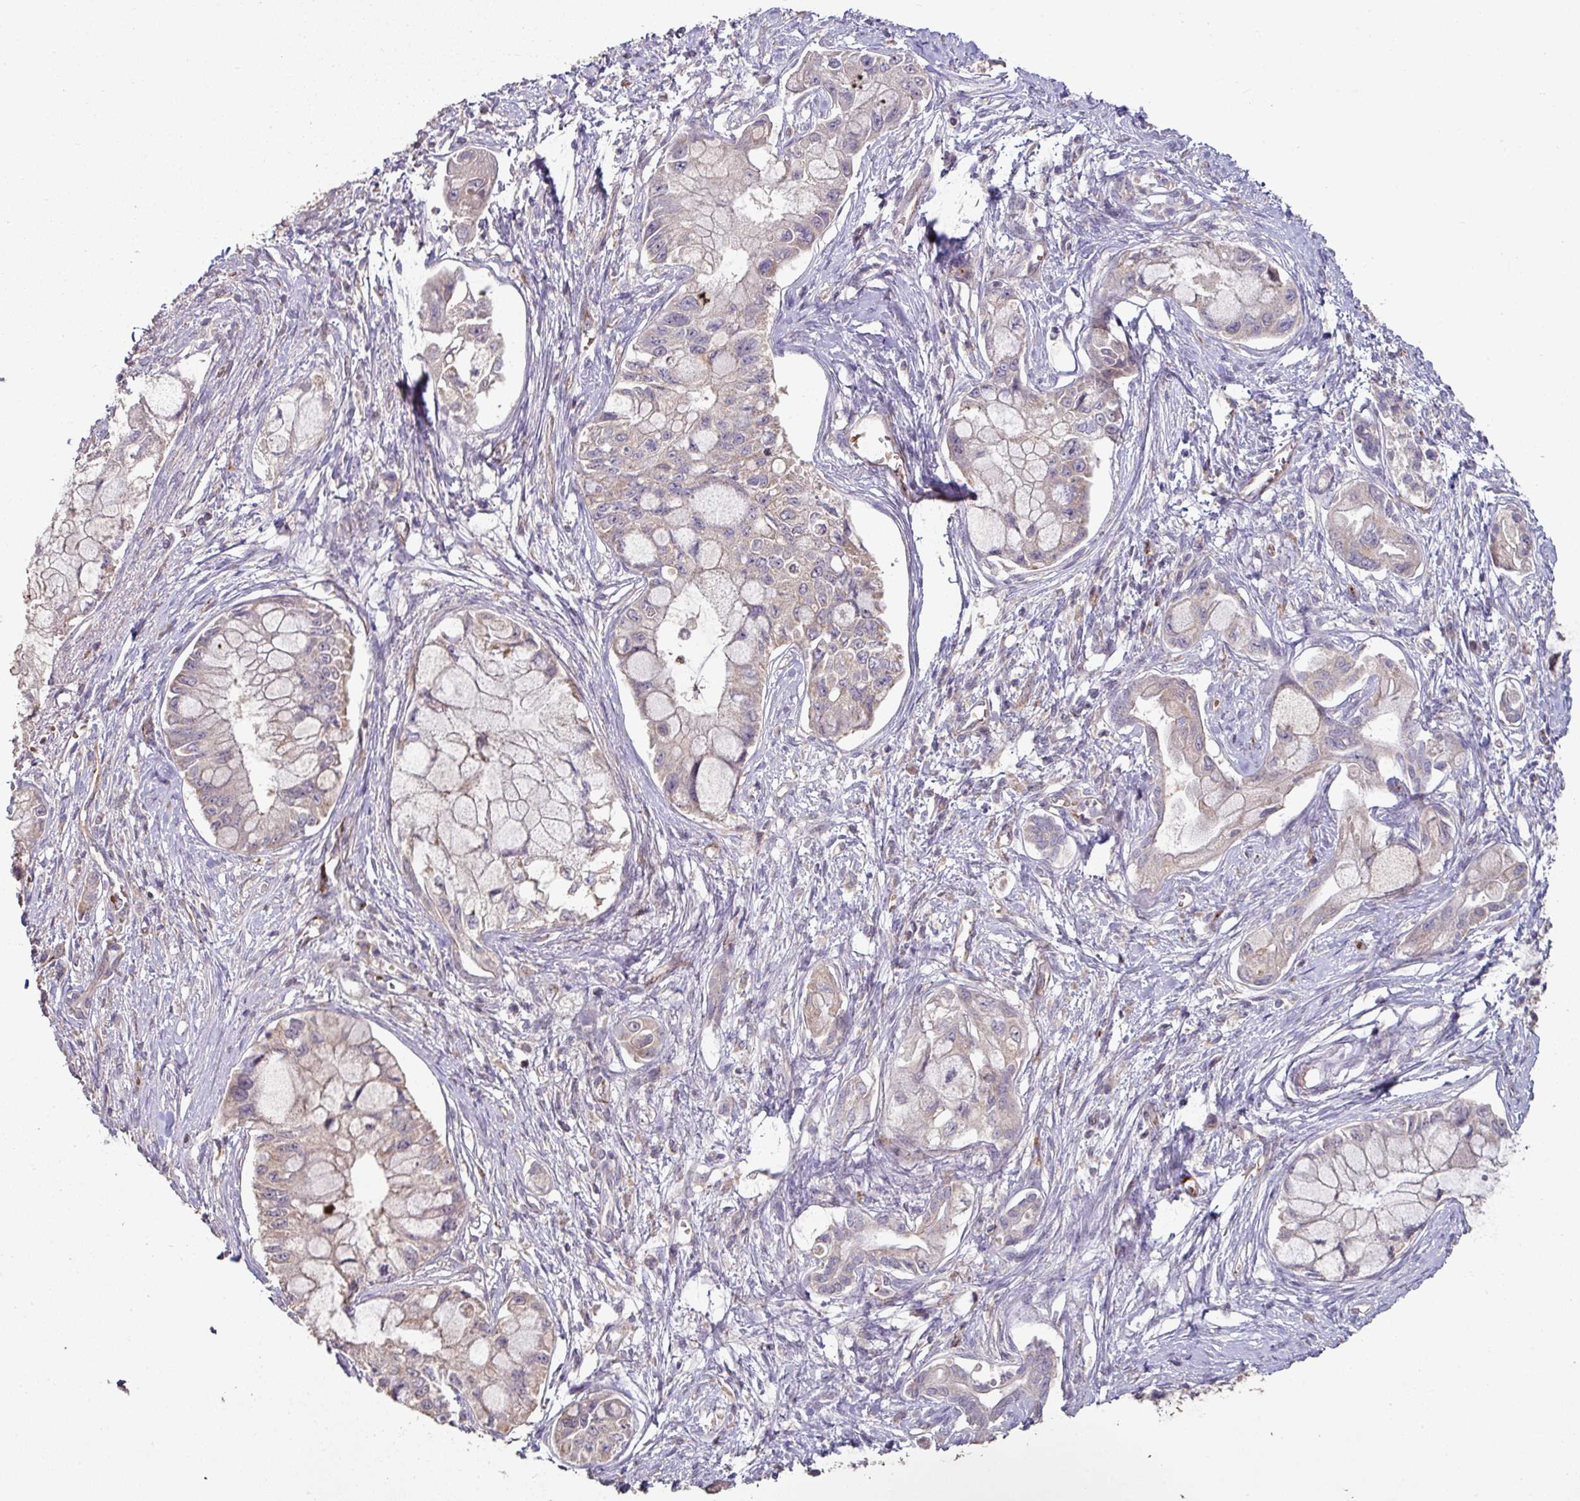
{"staining": {"intensity": "weak", "quantity": "25%-75%", "location": "cytoplasmic/membranous"}, "tissue": "pancreatic cancer", "cell_type": "Tumor cells", "image_type": "cancer", "snomed": [{"axis": "morphology", "description": "Adenocarcinoma, NOS"}, {"axis": "topography", "description": "Pancreas"}], "caption": "Weak cytoplasmic/membranous protein positivity is present in approximately 25%-75% of tumor cells in pancreatic cancer. Nuclei are stained in blue.", "gene": "RPL23A", "patient": {"sex": "male", "age": 48}}